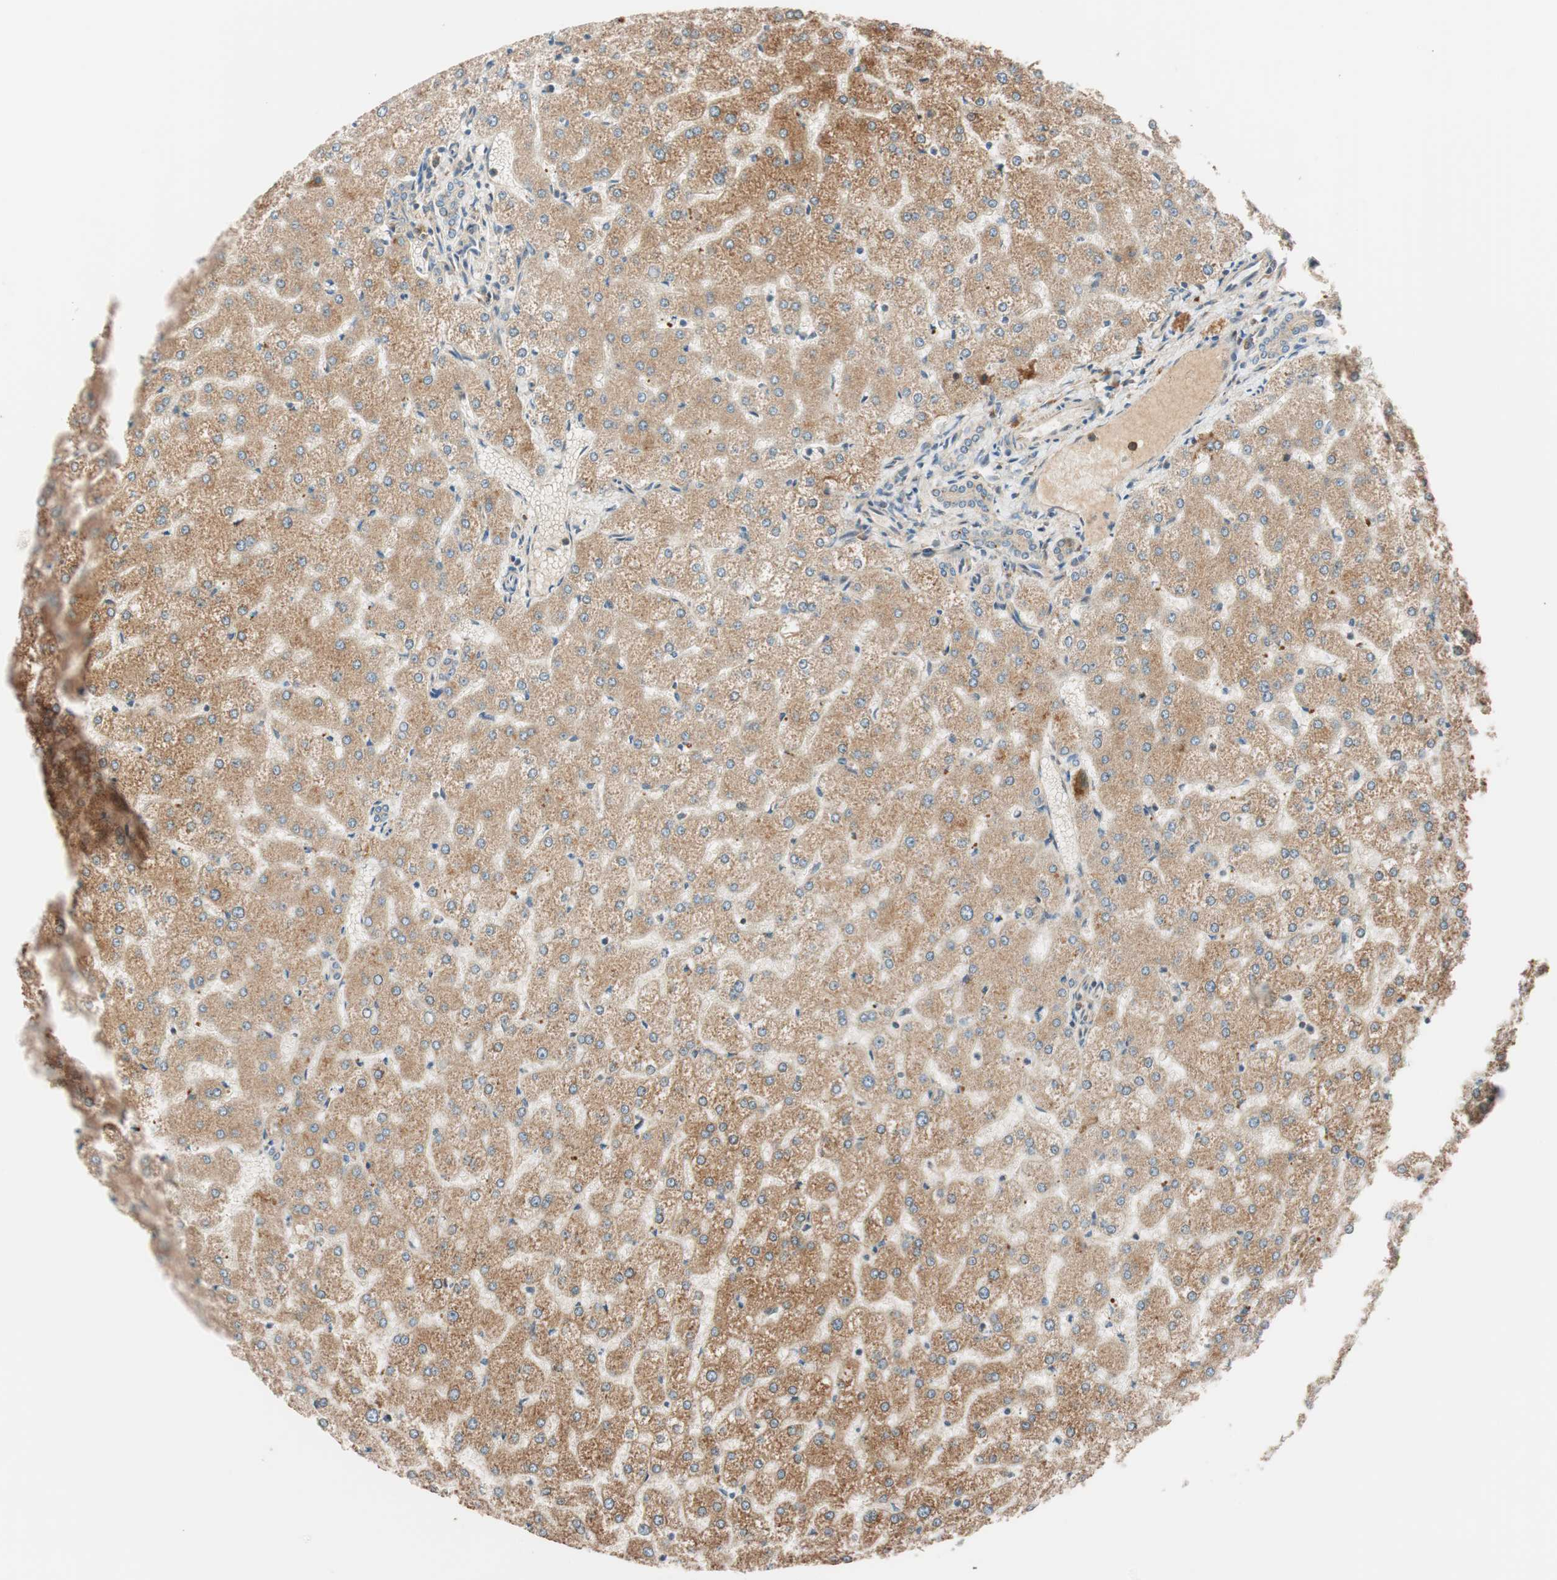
{"staining": {"intensity": "weak", "quantity": ">75%", "location": "cytoplasmic/membranous"}, "tissue": "liver", "cell_type": "Cholangiocytes", "image_type": "normal", "snomed": [{"axis": "morphology", "description": "Normal tissue, NOS"}, {"axis": "topography", "description": "Liver"}], "caption": "IHC histopathology image of normal liver: human liver stained using immunohistochemistry (IHC) shows low levels of weak protein expression localized specifically in the cytoplasmic/membranous of cholangiocytes, appearing as a cytoplasmic/membranous brown color.", "gene": "ABI1", "patient": {"sex": "female", "age": 32}}